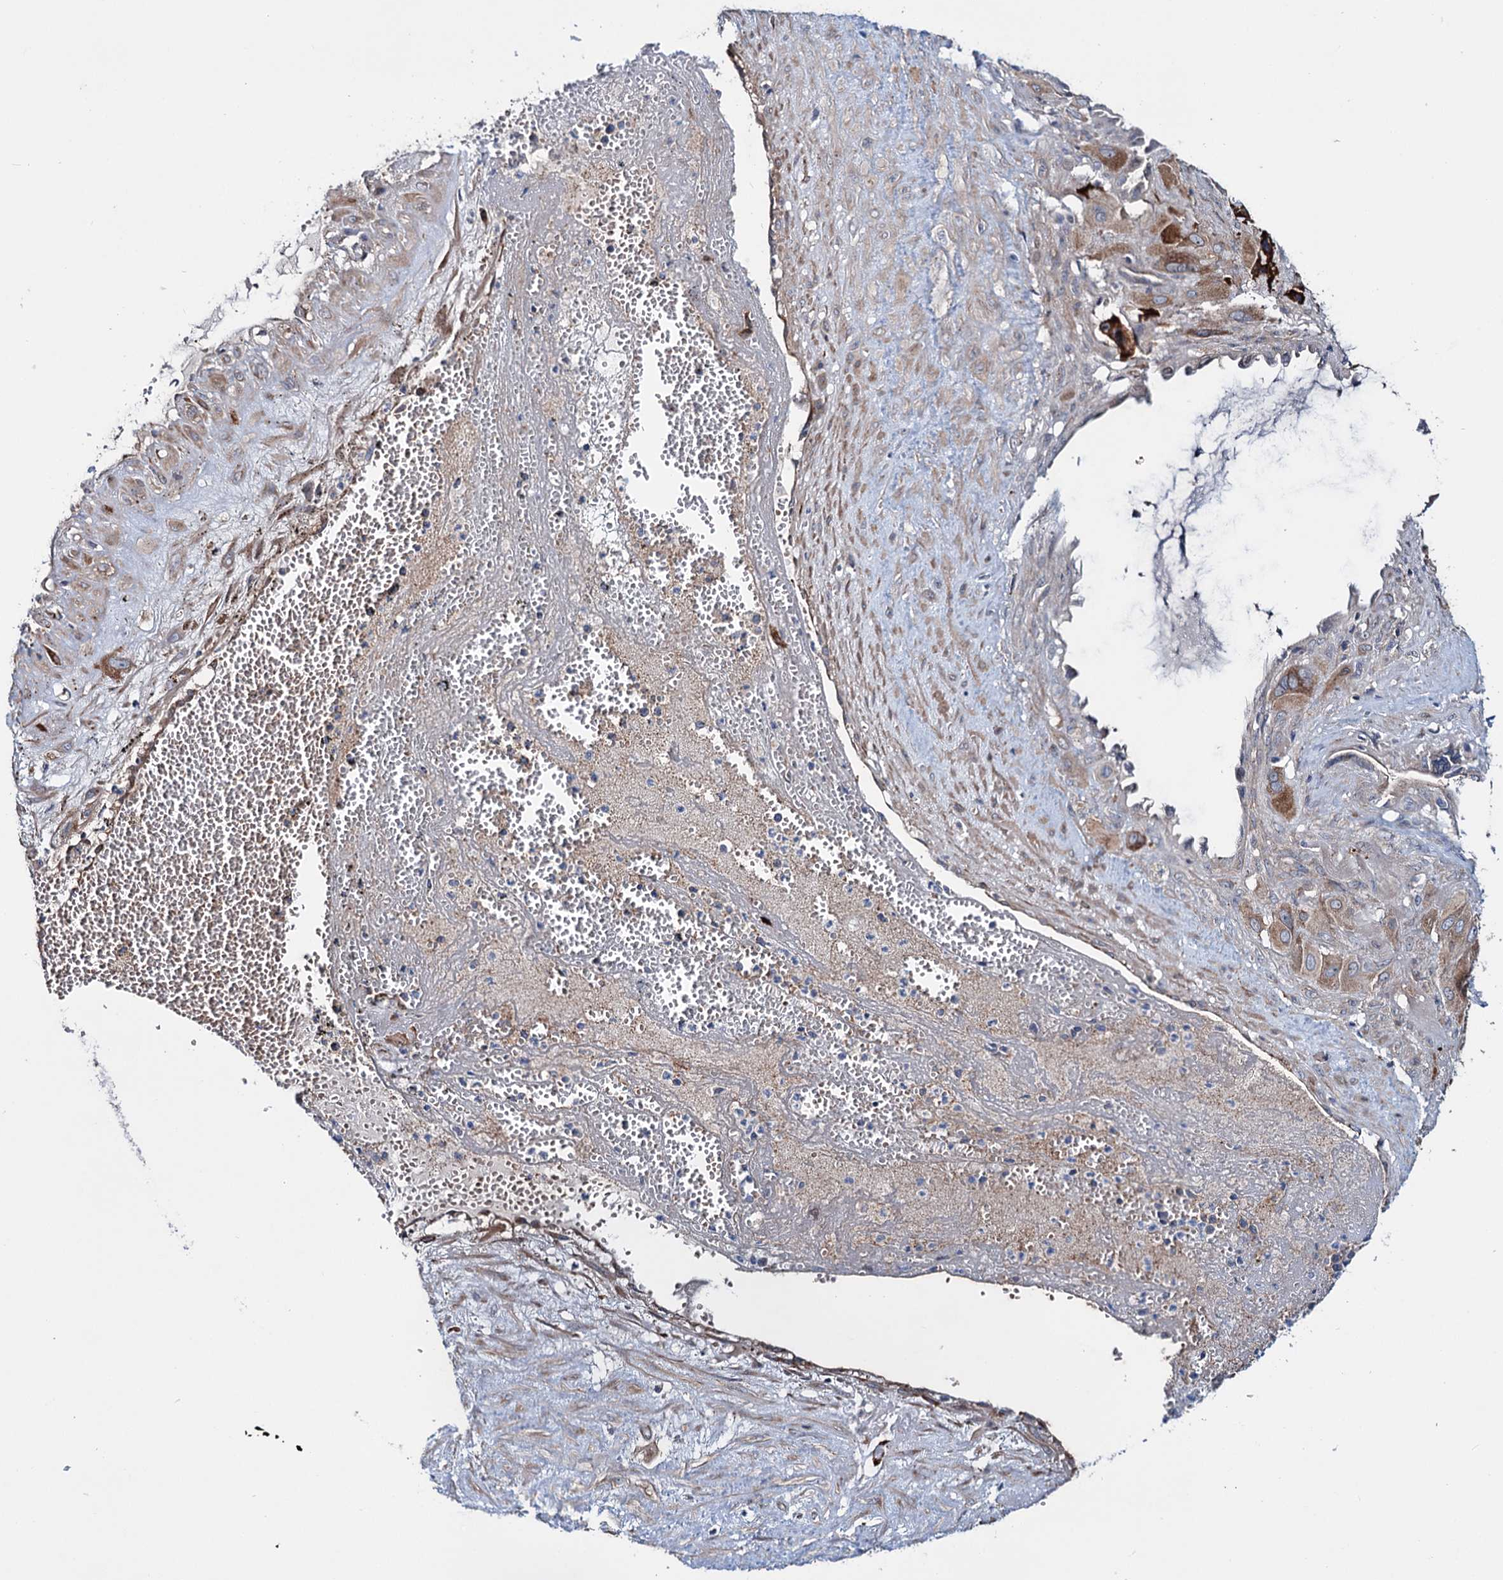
{"staining": {"intensity": "moderate", "quantity": ">75%", "location": "cytoplasmic/membranous"}, "tissue": "cervical cancer", "cell_type": "Tumor cells", "image_type": "cancer", "snomed": [{"axis": "morphology", "description": "Squamous cell carcinoma, NOS"}, {"axis": "topography", "description": "Cervix"}], "caption": "Immunohistochemistry micrograph of neoplastic tissue: human cervical cancer (squamous cell carcinoma) stained using IHC shows medium levels of moderate protein expression localized specifically in the cytoplasmic/membranous of tumor cells, appearing as a cytoplasmic/membranous brown color.", "gene": "PTDSS2", "patient": {"sex": "female", "age": 34}}